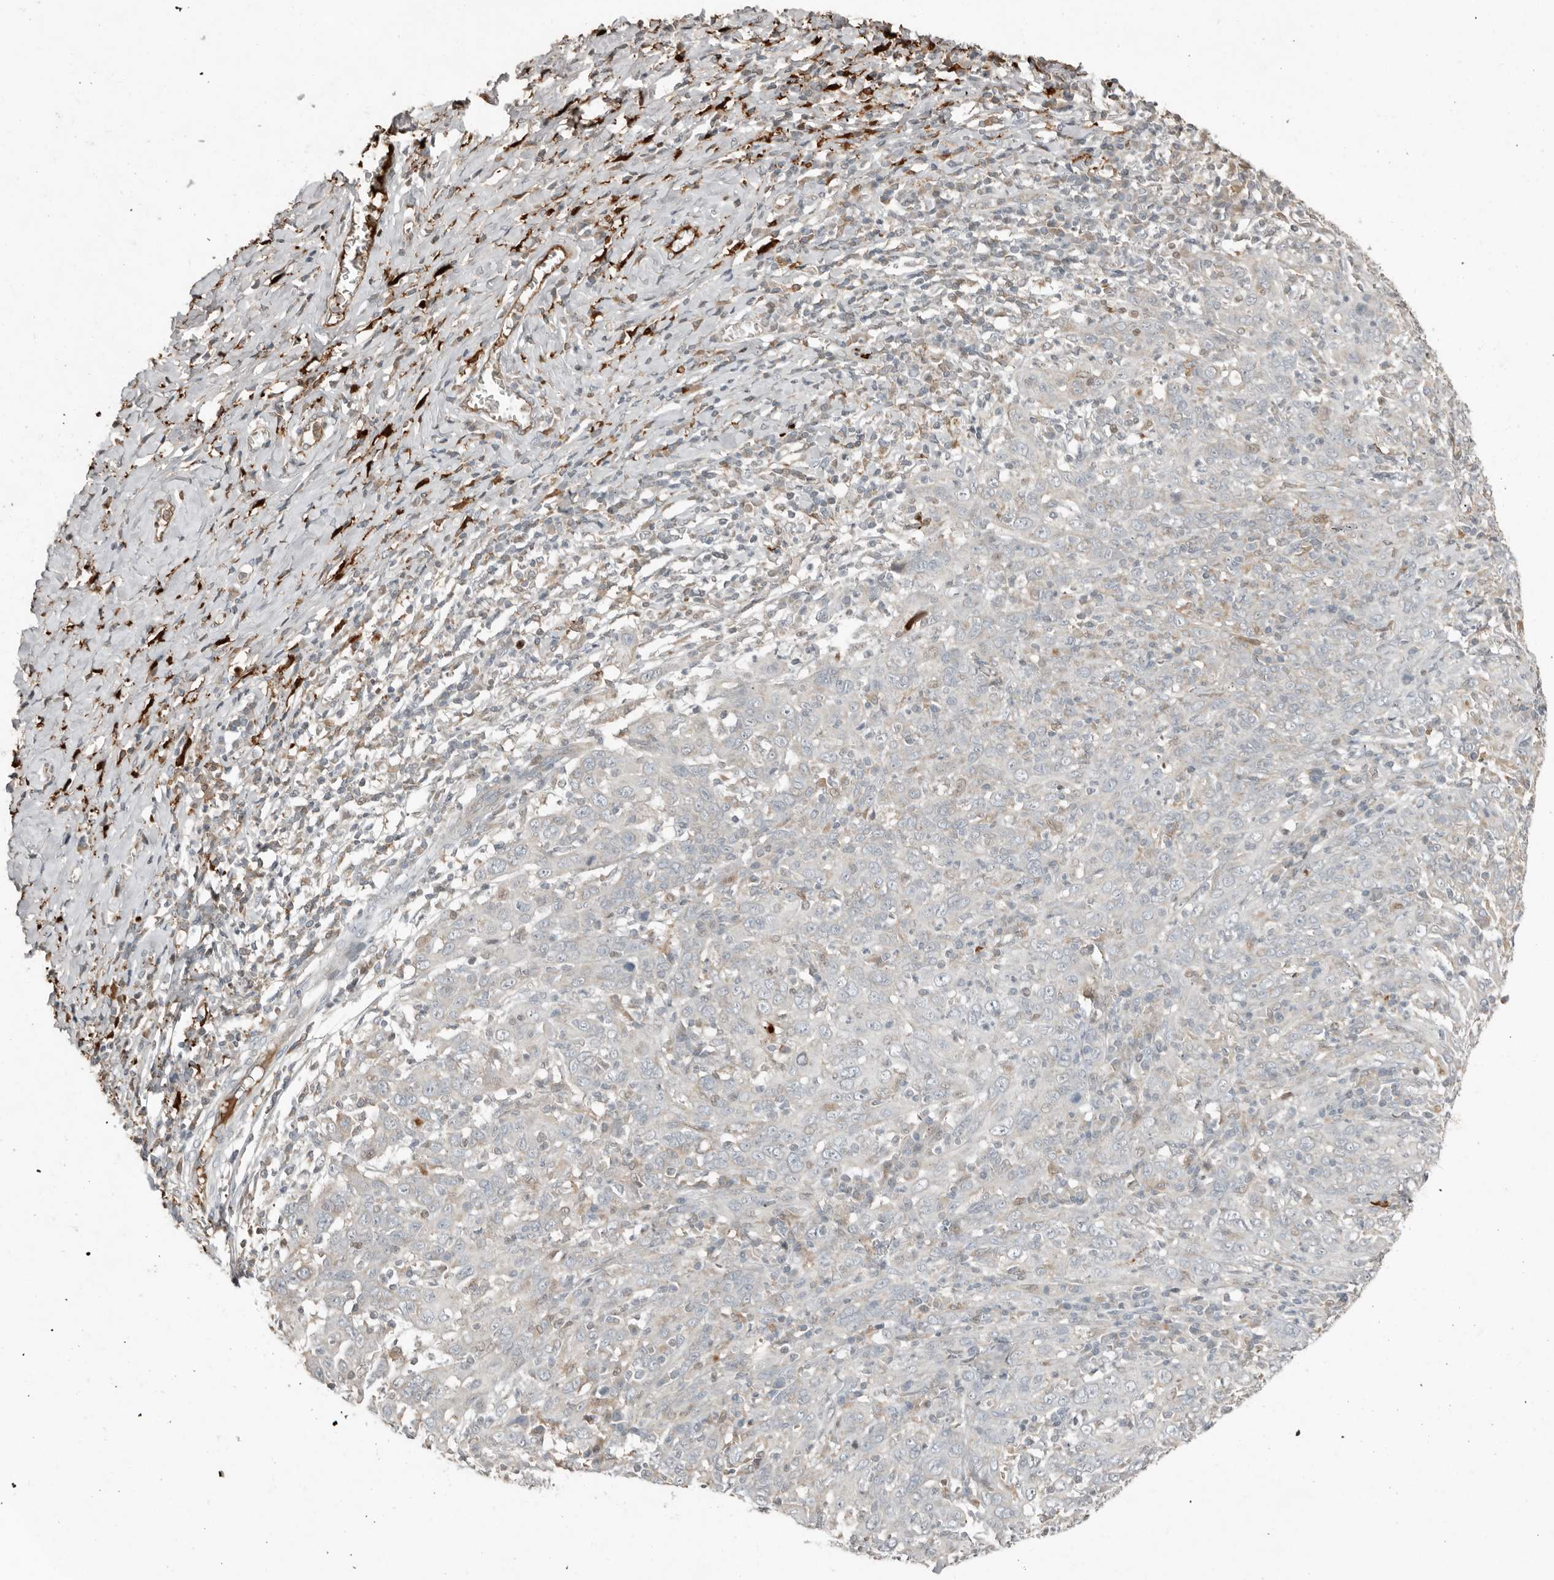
{"staining": {"intensity": "negative", "quantity": "none", "location": "none"}, "tissue": "cervical cancer", "cell_type": "Tumor cells", "image_type": "cancer", "snomed": [{"axis": "morphology", "description": "Squamous cell carcinoma, NOS"}, {"axis": "topography", "description": "Cervix"}], "caption": "Tumor cells are negative for brown protein staining in cervical cancer.", "gene": "KLHL38", "patient": {"sex": "female", "age": 46}}